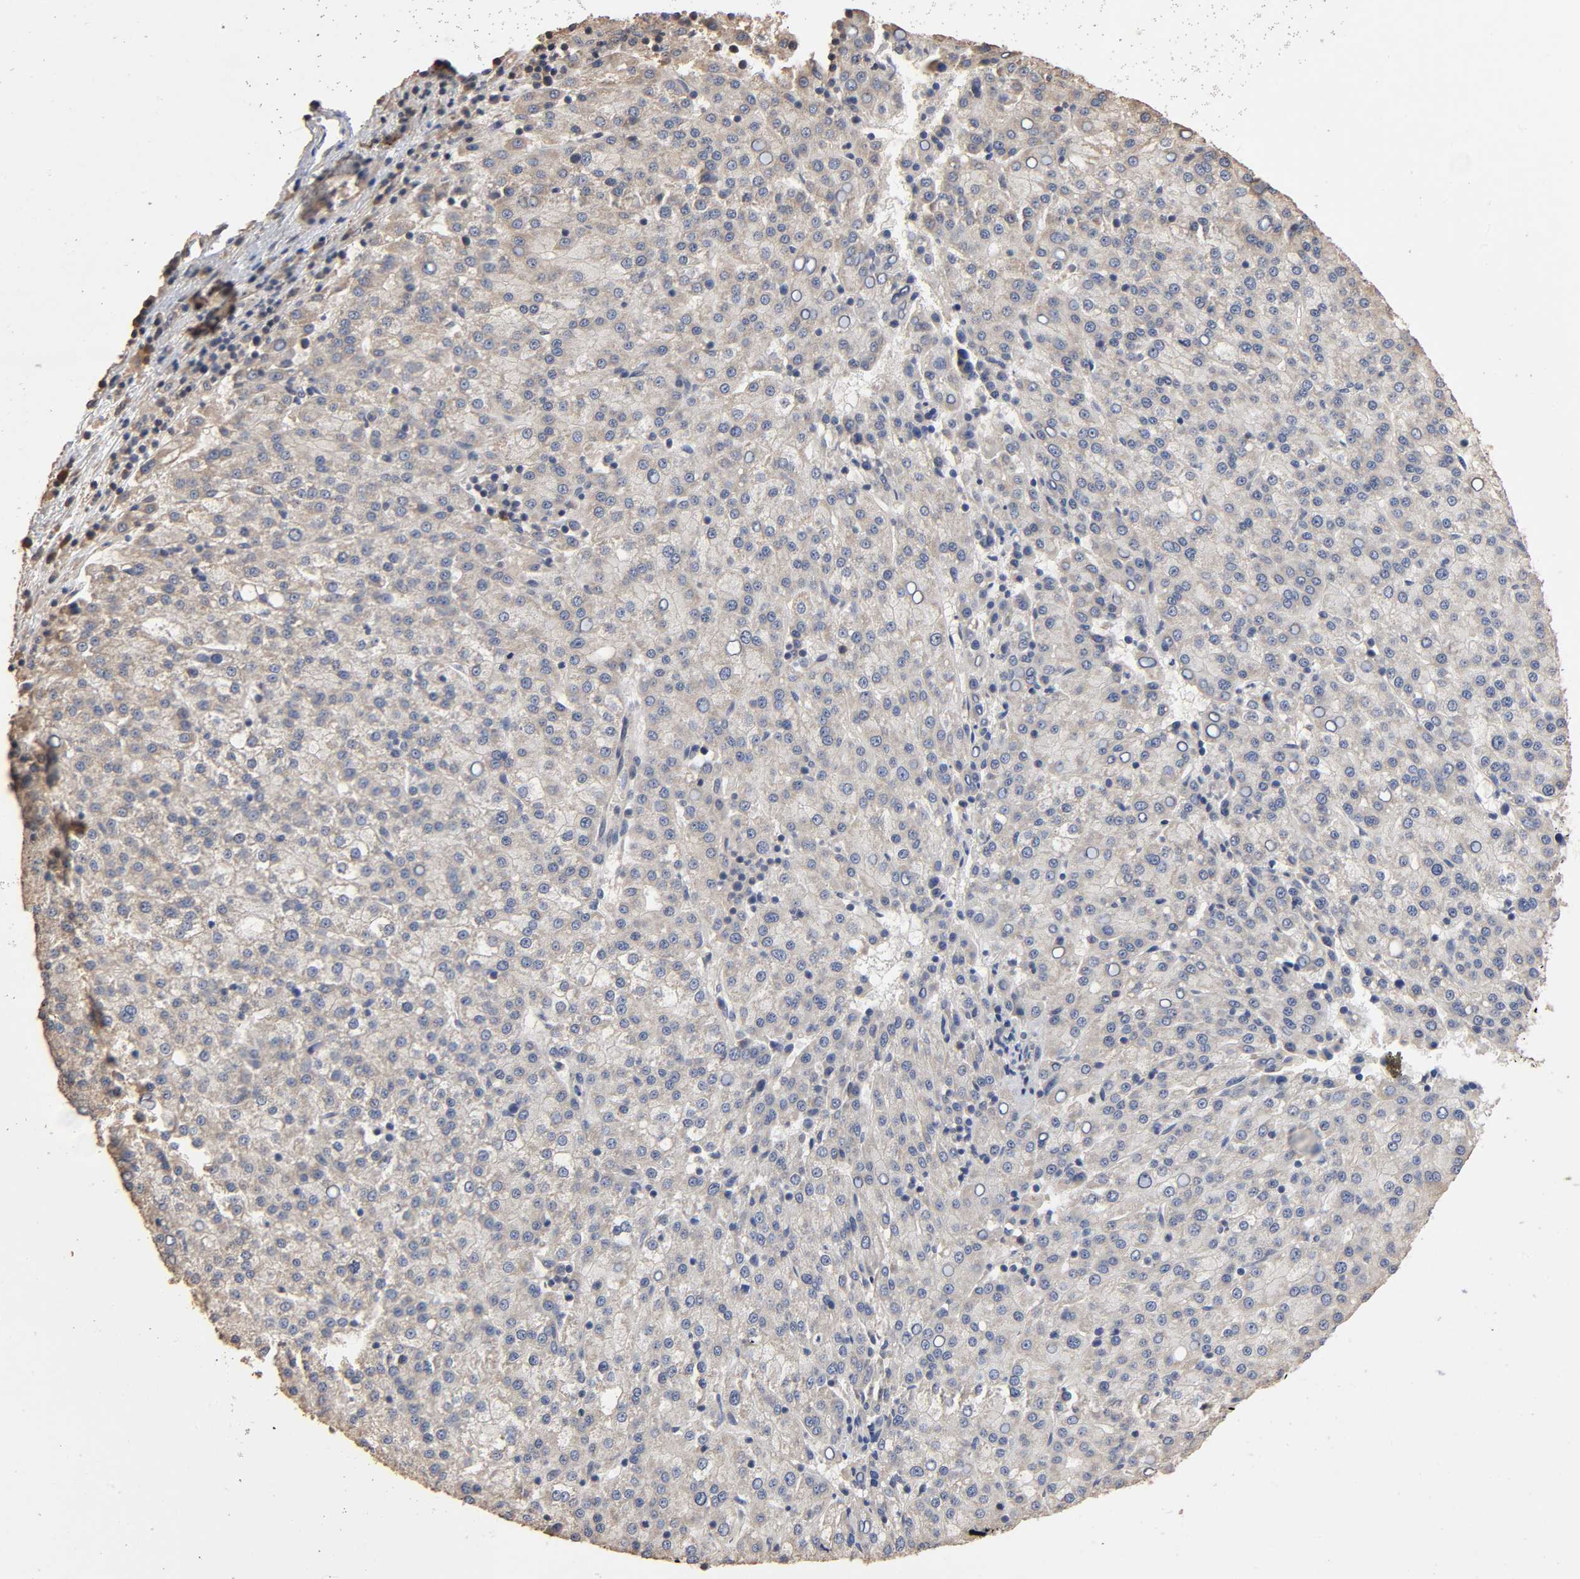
{"staining": {"intensity": "weak", "quantity": ">75%", "location": "cytoplasmic/membranous"}, "tissue": "liver cancer", "cell_type": "Tumor cells", "image_type": "cancer", "snomed": [{"axis": "morphology", "description": "Carcinoma, Hepatocellular, NOS"}, {"axis": "topography", "description": "Liver"}], "caption": "This is a photomicrograph of immunohistochemistry (IHC) staining of hepatocellular carcinoma (liver), which shows weak expression in the cytoplasmic/membranous of tumor cells.", "gene": "ARHGEF7", "patient": {"sex": "female", "age": 58}}